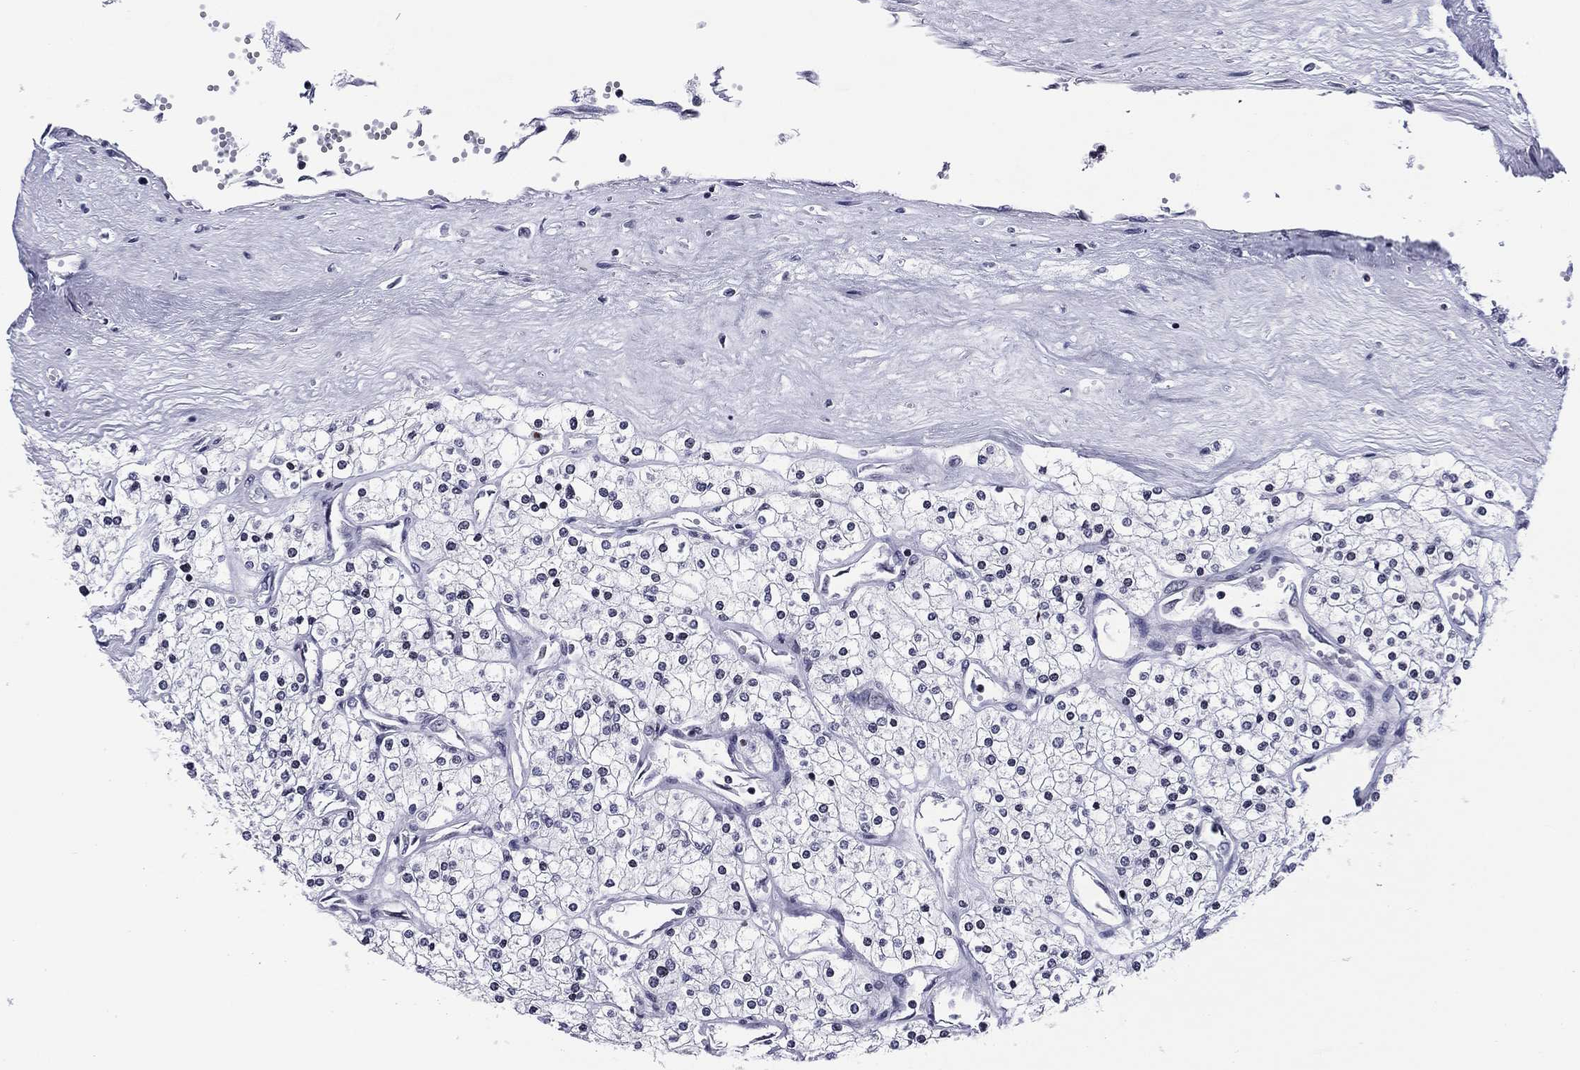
{"staining": {"intensity": "negative", "quantity": "none", "location": "none"}, "tissue": "renal cancer", "cell_type": "Tumor cells", "image_type": "cancer", "snomed": [{"axis": "morphology", "description": "Adenocarcinoma, NOS"}, {"axis": "topography", "description": "Kidney"}], "caption": "The immunohistochemistry micrograph has no significant positivity in tumor cells of renal cancer (adenocarcinoma) tissue. (IHC, brightfield microscopy, high magnification).", "gene": "CCDC144A", "patient": {"sex": "male", "age": 80}}